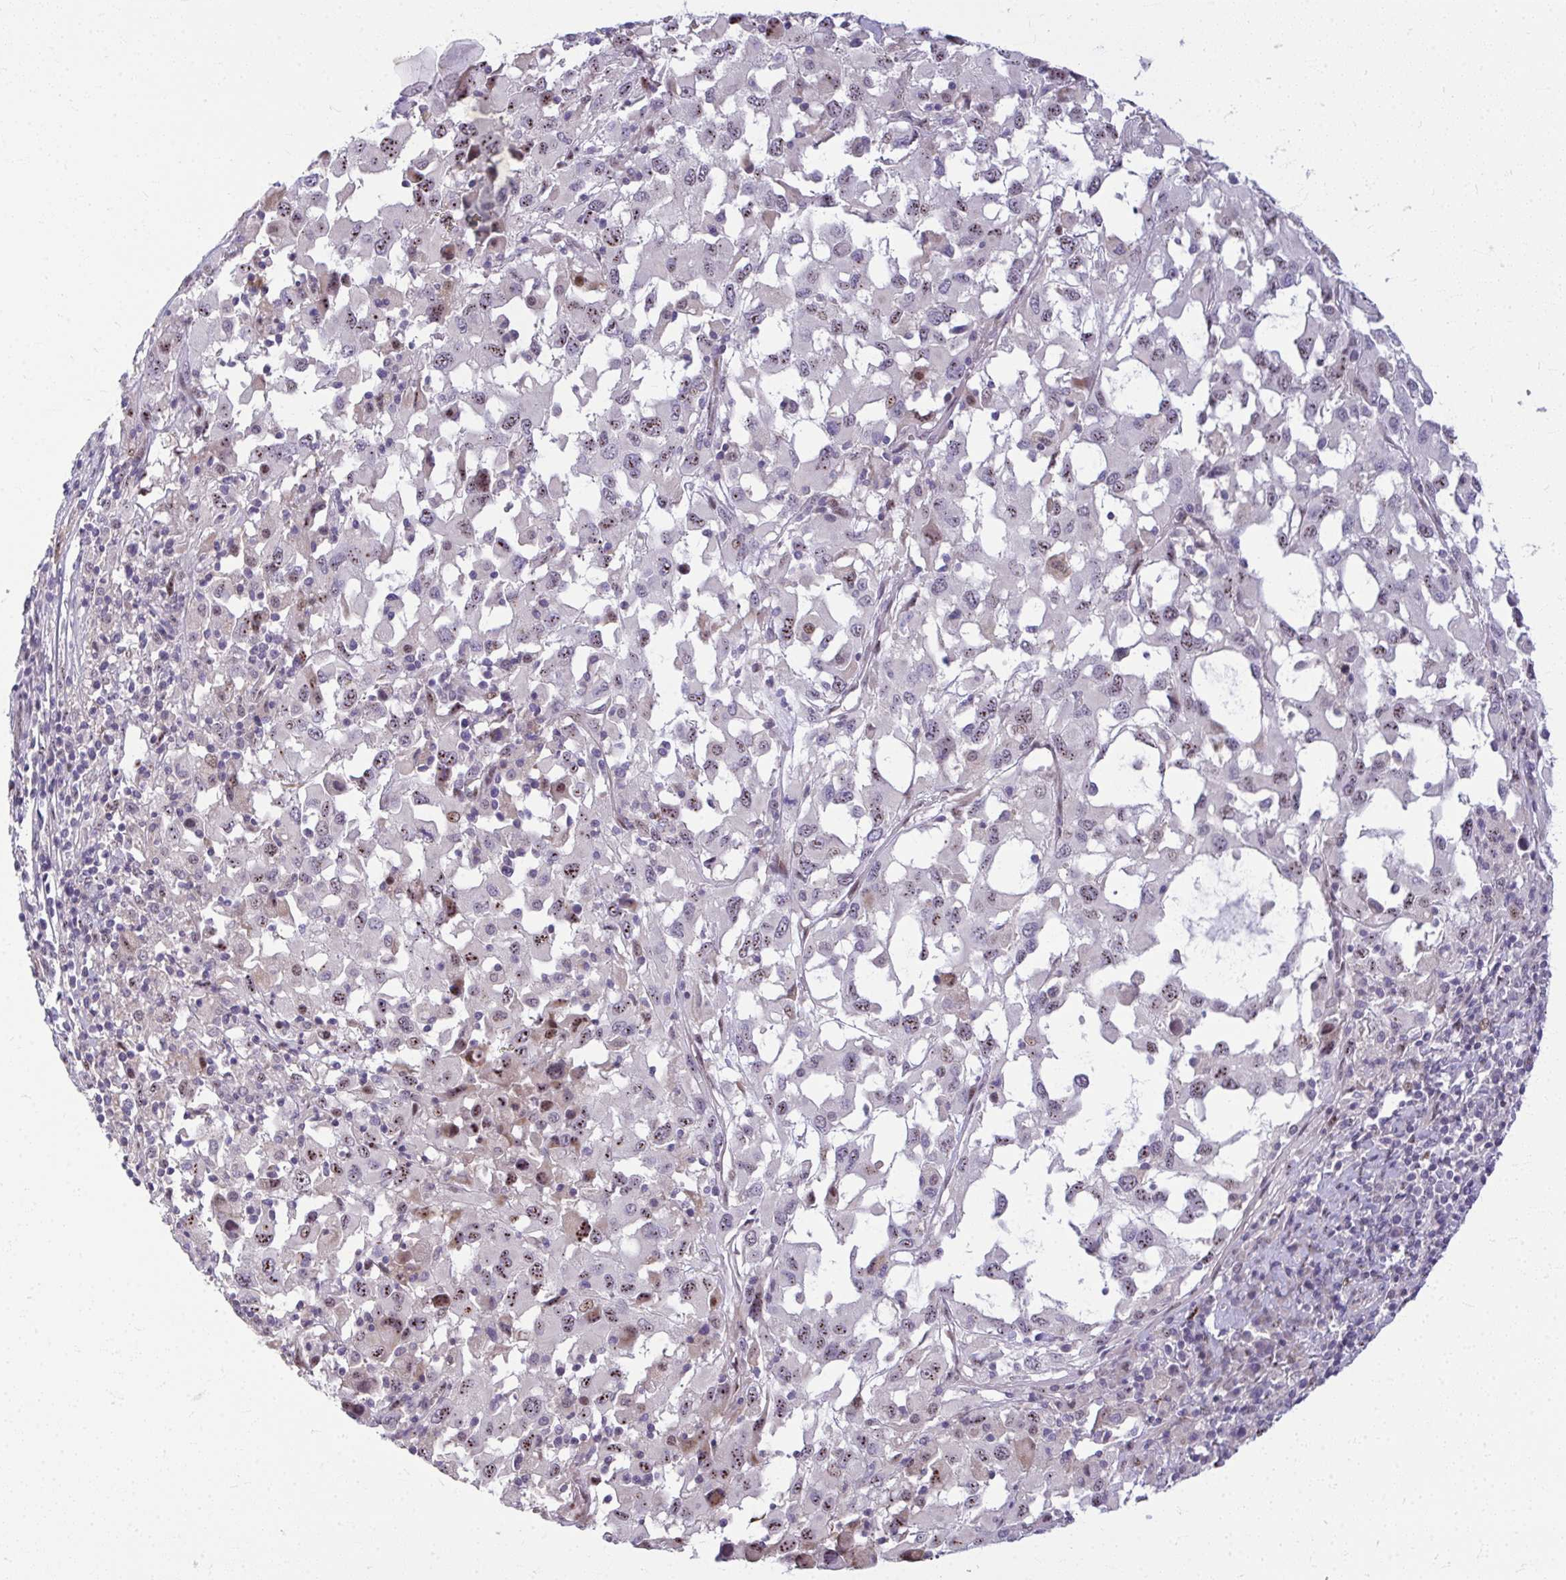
{"staining": {"intensity": "moderate", "quantity": "25%-75%", "location": "nuclear"}, "tissue": "melanoma", "cell_type": "Tumor cells", "image_type": "cancer", "snomed": [{"axis": "morphology", "description": "Malignant melanoma, Metastatic site"}, {"axis": "topography", "description": "Soft tissue"}], "caption": "Melanoma stained for a protein shows moderate nuclear positivity in tumor cells.", "gene": "ODF1", "patient": {"sex": "male", "age": 50}}